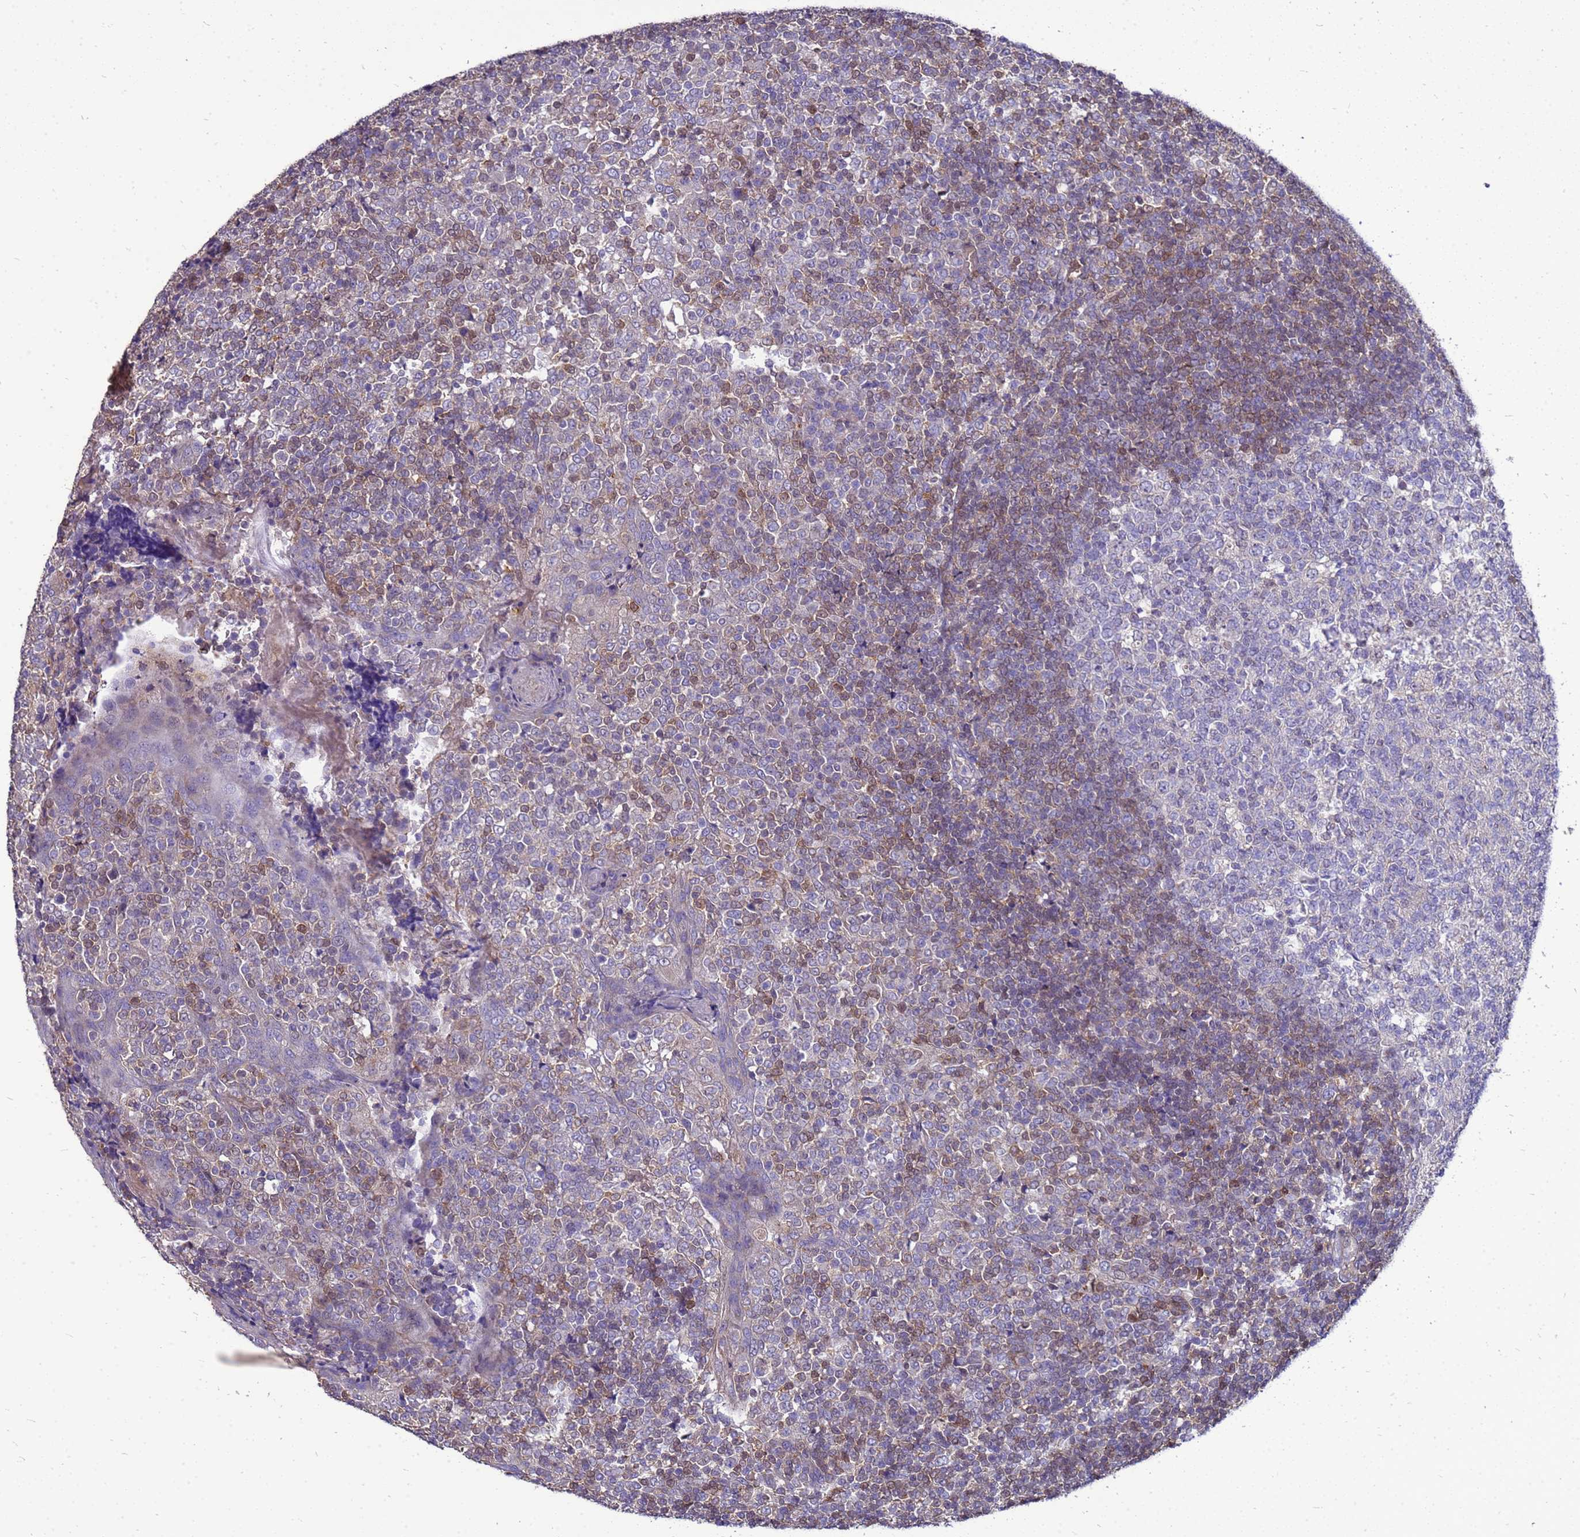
{"staining": {"intensity": "negative", "quantity": "none", "location": "none"}, "tissue": "tonsil", "cell_type": "Germinal center cells", "image_type": "normal", "snomed": [{"axis": "morphology", "description": "Normal tissue, NOS"}, {"axis": "topography", "description": "Tonsil"}], "caption": "The image reveals no staining of germinal center cells in normal tonsil.", "gene": "EIF4EBP3", "patient": {"sex": "female", "age": 19}}